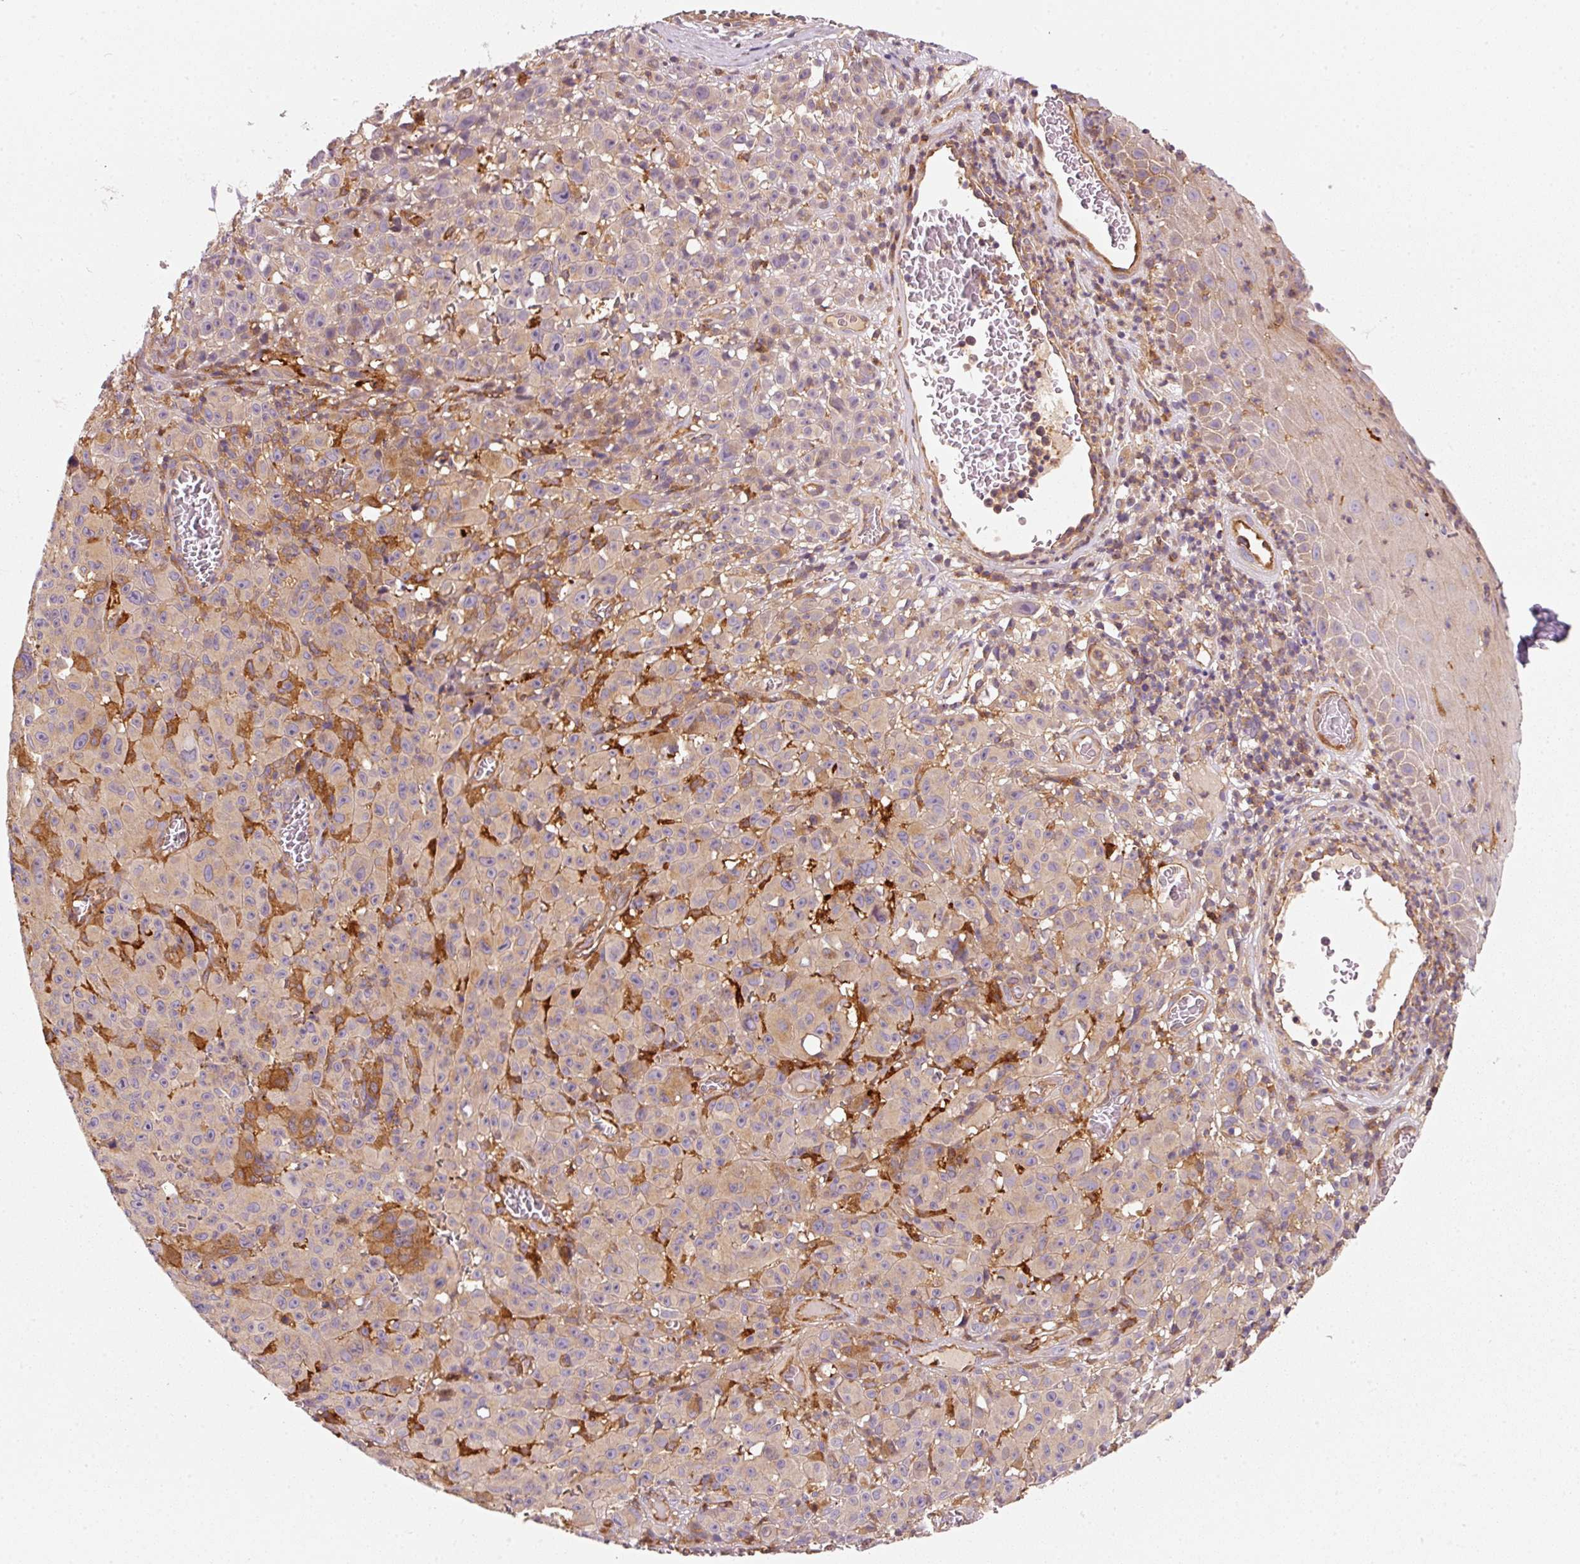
{"staining": {"intensity": "negative", "quantity": "none", "location": "none"}, "tissue": "melanoma", "cell_type": "Tumor cells", "image_type": "cancer", "snomed": [{"axis": "morphology", "description": "Malignant melanoma, NOS"}, {"axis": "topography", "description": "Skin"}], "caption": "Protein analysis of malignant melanoma displays no significant positivity in tumor cells. (Brightfield microscopy of DAB (3,3'-diaminobenzidine) immunohistochemistry at high magnification).", "gene": "IQGAP2", "patient": {"sex": "female", "age": 82}}